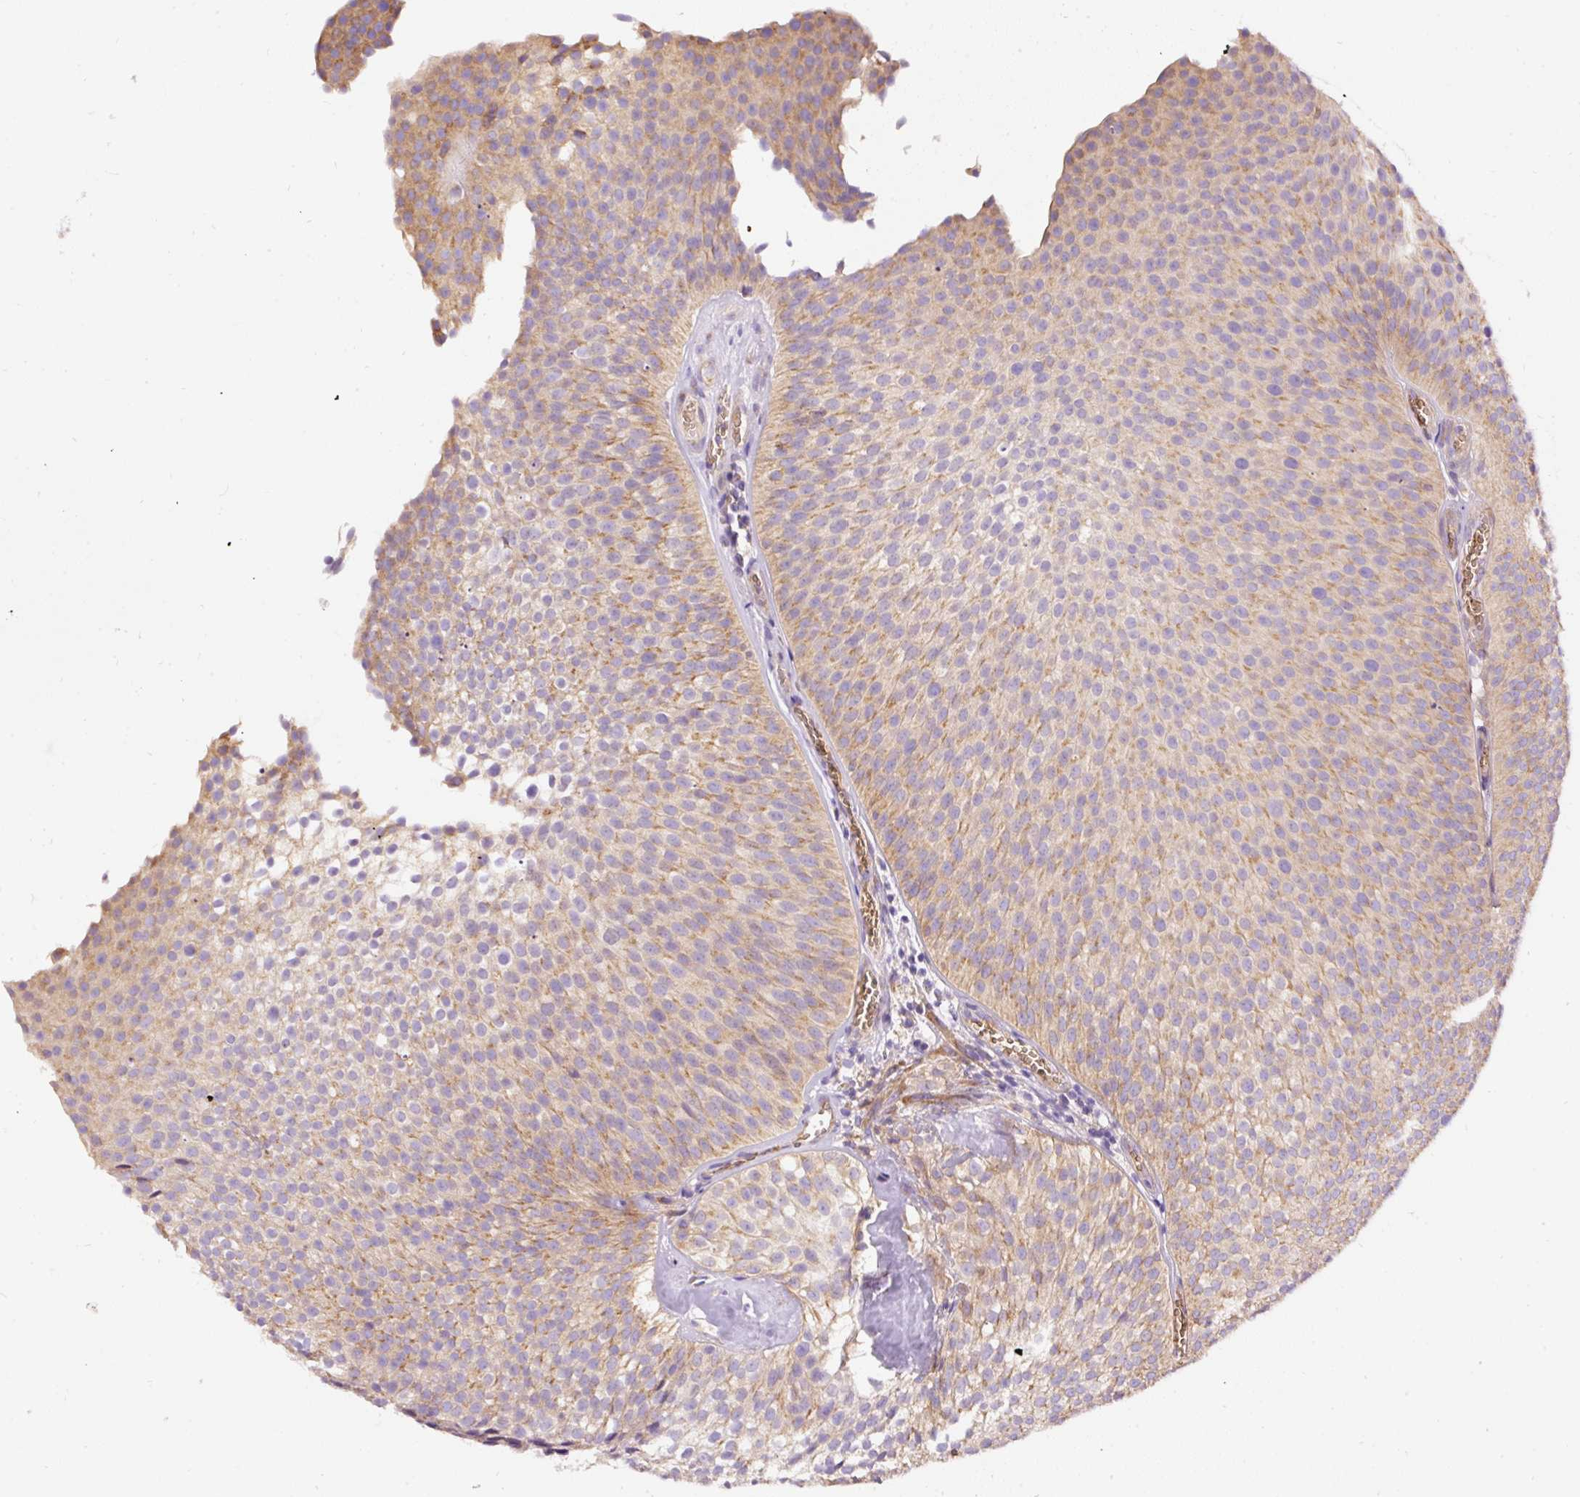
{"staining": {"intensity": "moderate", "quantity": "25%-75%", "location": "cytoplasmic/membranous"}, "tissue": "urothelial cancer", "cell_type": "Tumor cells", "image_type": "cancer", "snomed": [{"axis": "morphology", "description": "Urothelial carcinoma, Low grade"}, {"axis": "topography", "description": "Urinary bladder"}], "caption": "High-magnification brightfield microscopy of low-grade urothelial carcinoma stained with DAB (3,3'-diaminobenzidine) (brown) and counterstained with hematoxylin (blue). tumor cells exhibit moderate cytoplasmic/membranous positivity is identified in approximately25%-75% of cells.", "gene": "PRRC2A", "patient": {"sex": "male", "age": 91}}